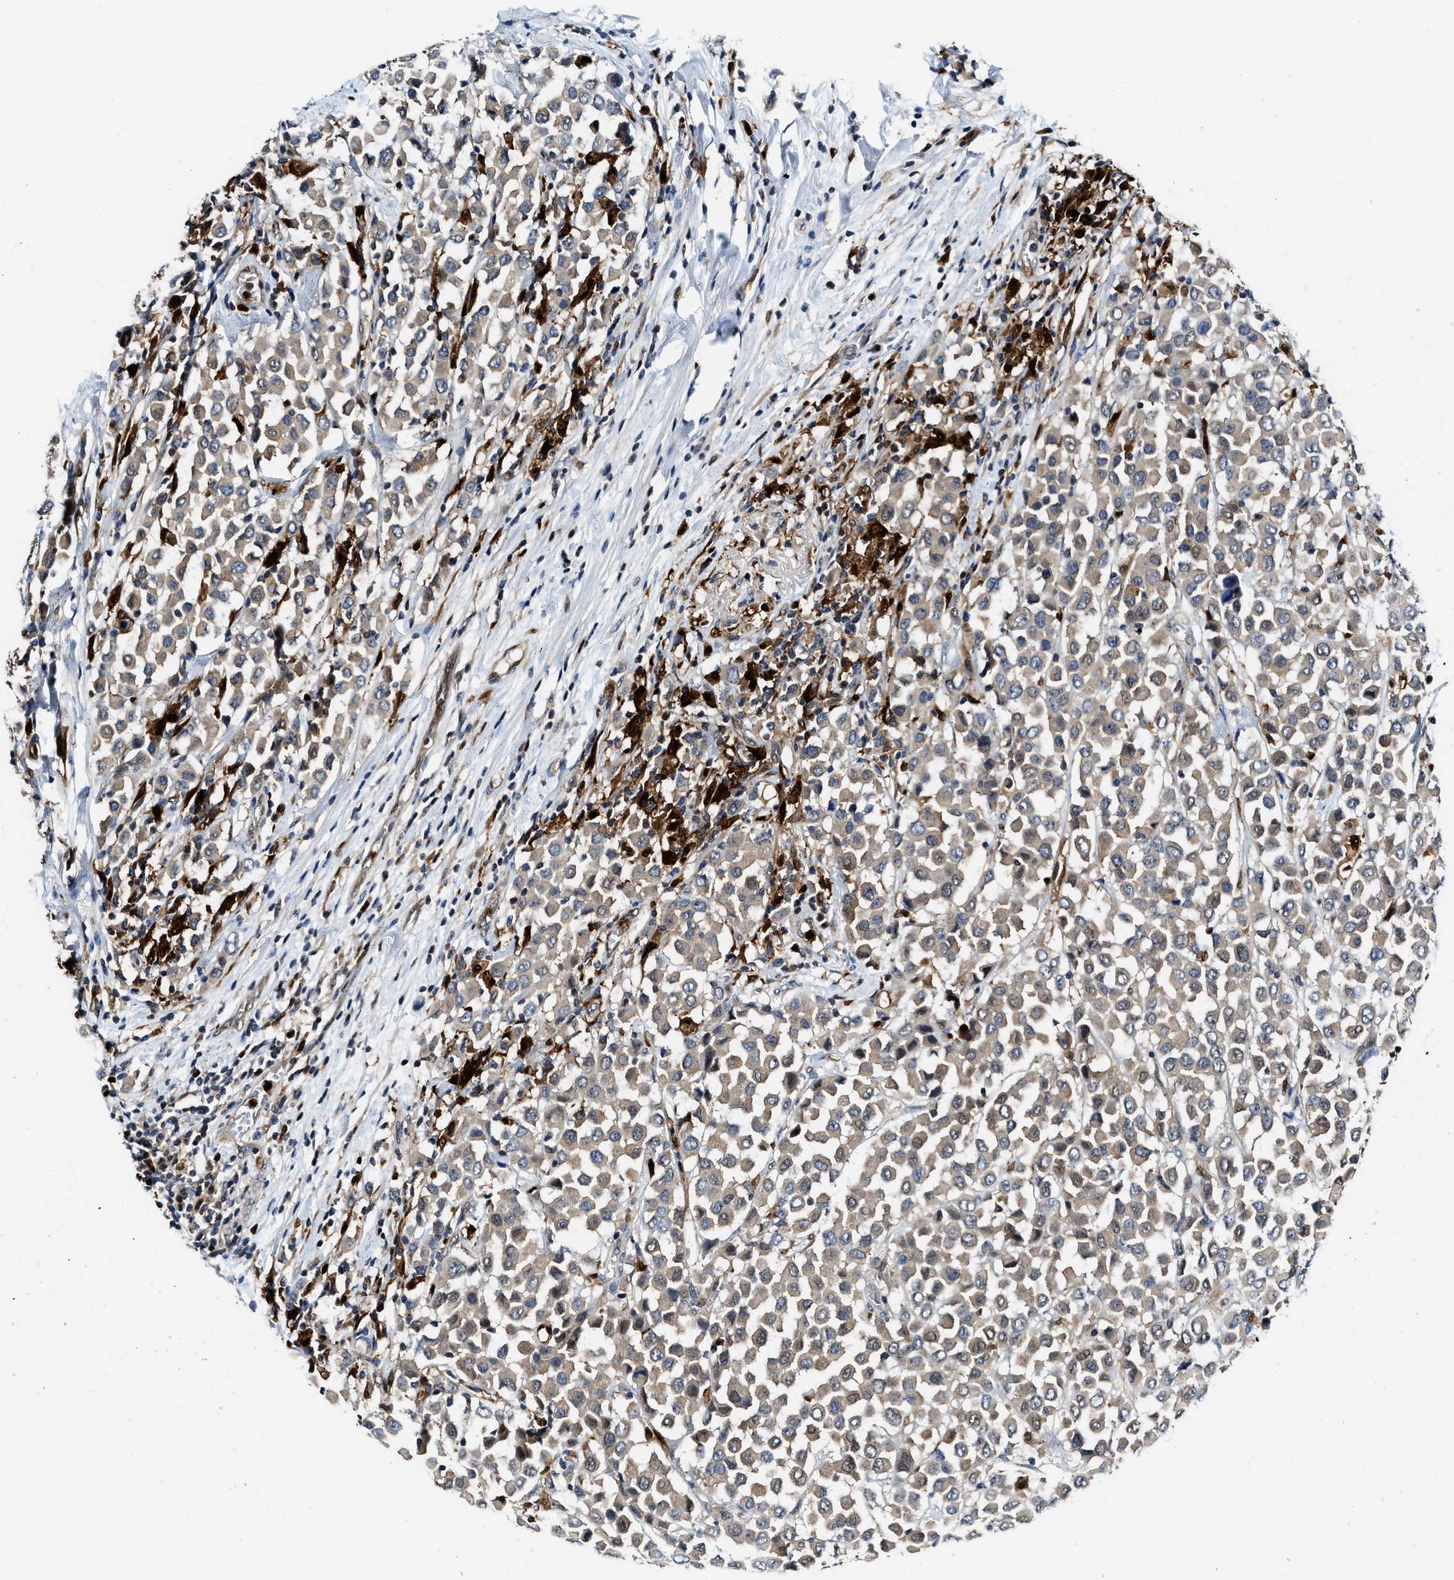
{"staining": {"intensity": "weak", "quantity": ">75%", "location": "cytoplasmic/membranous"}, "tissue": "breast cancer", "cell_type": "Tumor cells", "image_type": "cancer", "snomed": [{"axis": "morphology", "description": "Duct carcinoma"}, {"axis": "topography", "description": "Breast"}], "caption": "IHC of intraductal carcinoma (breast) displays low levels of weak cytoplasmic/membranous expression in about >75% of tumor cells. Using DAB (brown) and hematoxylin (blue) stains, captured at high magnification using brightfield microscopy.", "gene": "LTA4H", "patient": {"sex": "female", "age": 61}}